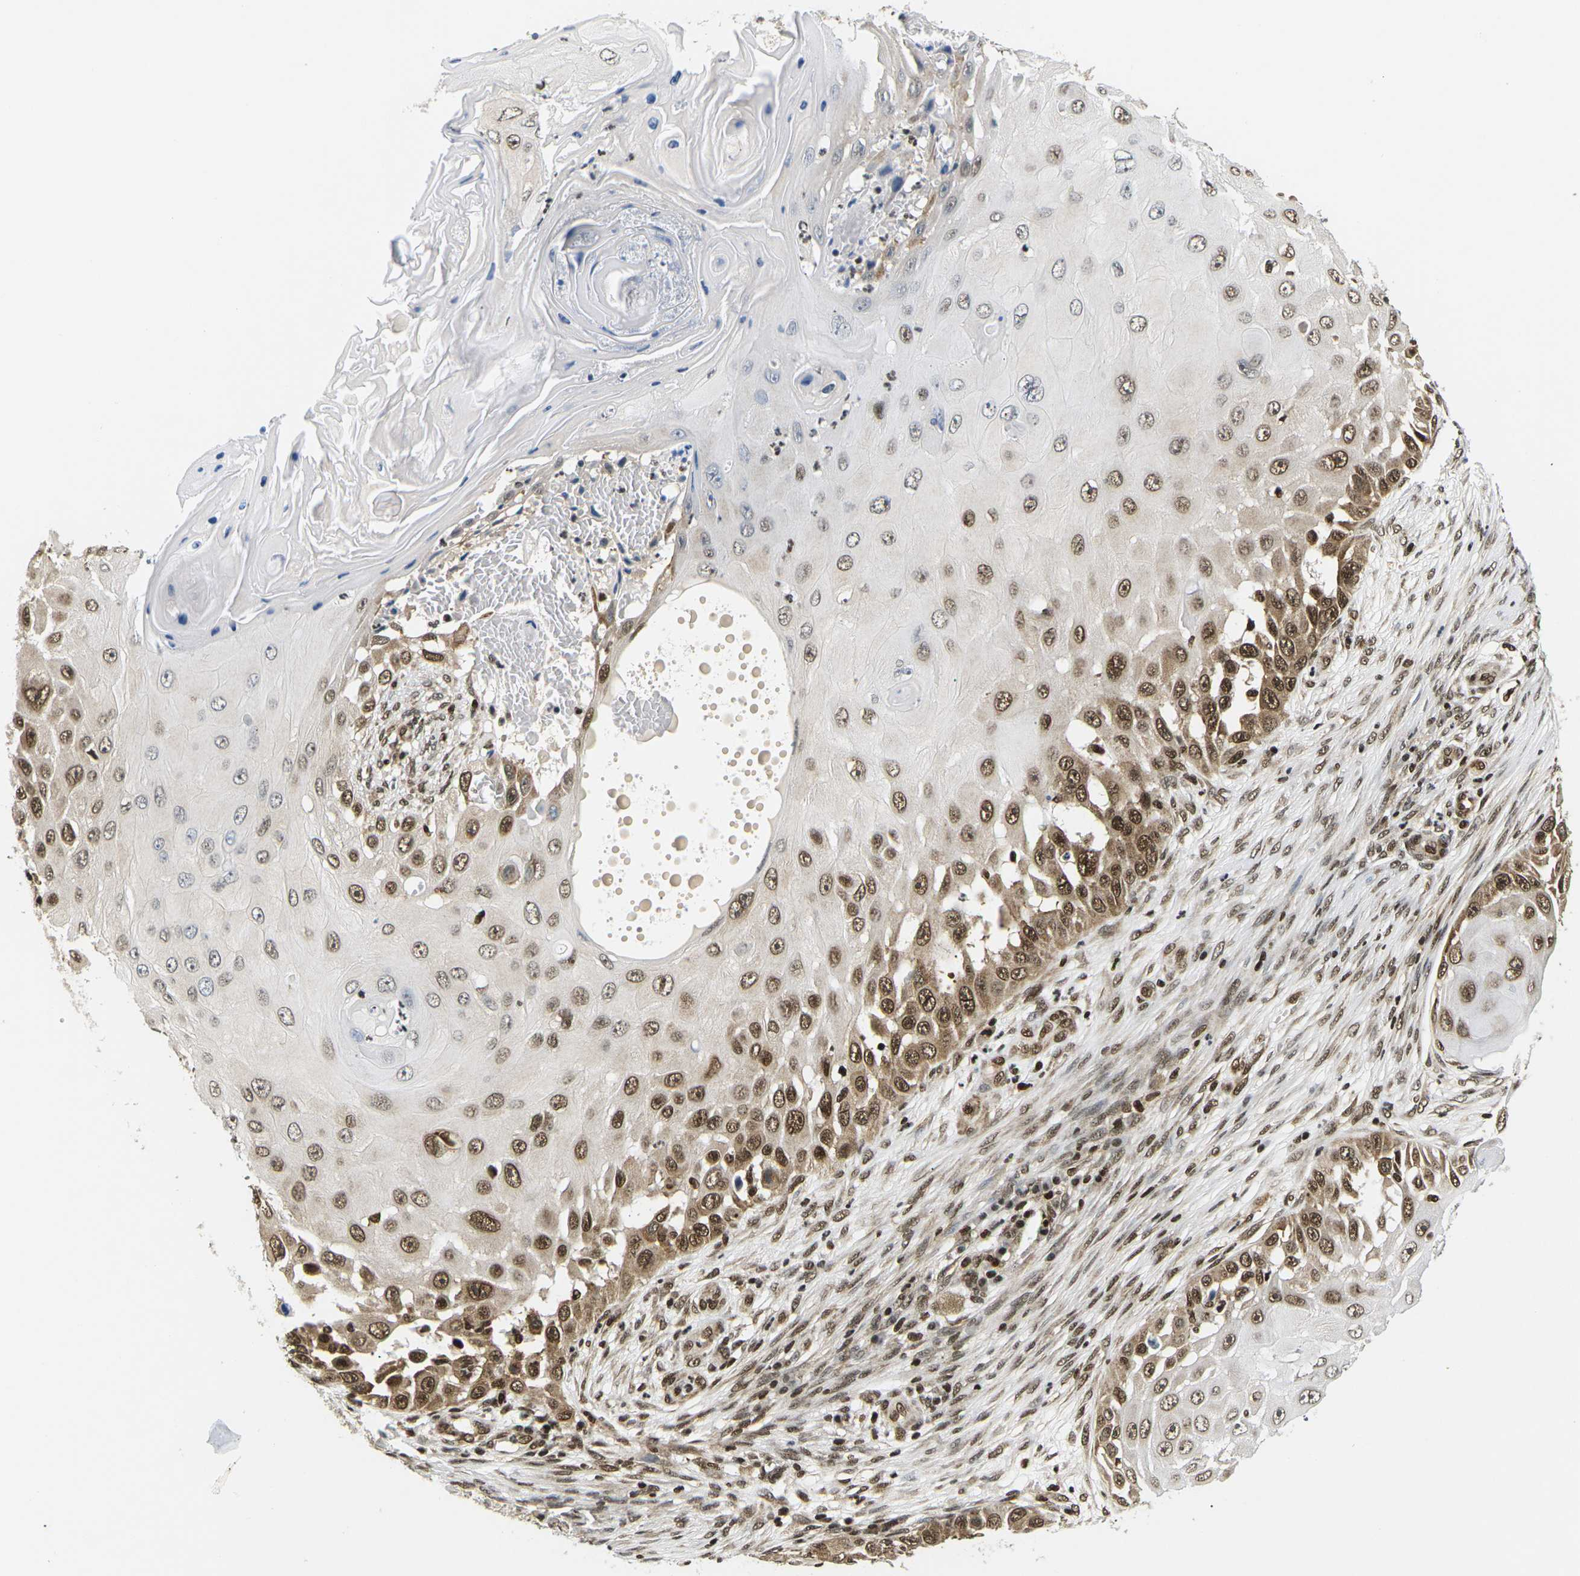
{"staining": {"intensity": "moderate", "quantity": ">75%", "location": "cytoplasmic/membranous,nuclear"}, "tissue": "skin cancer", "cell_type": "Tumor cells", "image_type": "cancer", "snomed": [{"axis": "morphology", "description": "Squamous cell carcinoma, NOS"}, {"axis": "topography", "description": "Skin"}], "caption": "DAB immunohistochemical staining of human skin squamous cell carcinoma exhibits moderate cytoplasmic/membranous and nuclear protein staining in approximately >75% of tumor cells.", "gene": "CELF1", "patient": {"sex": "female", "age": 44}}